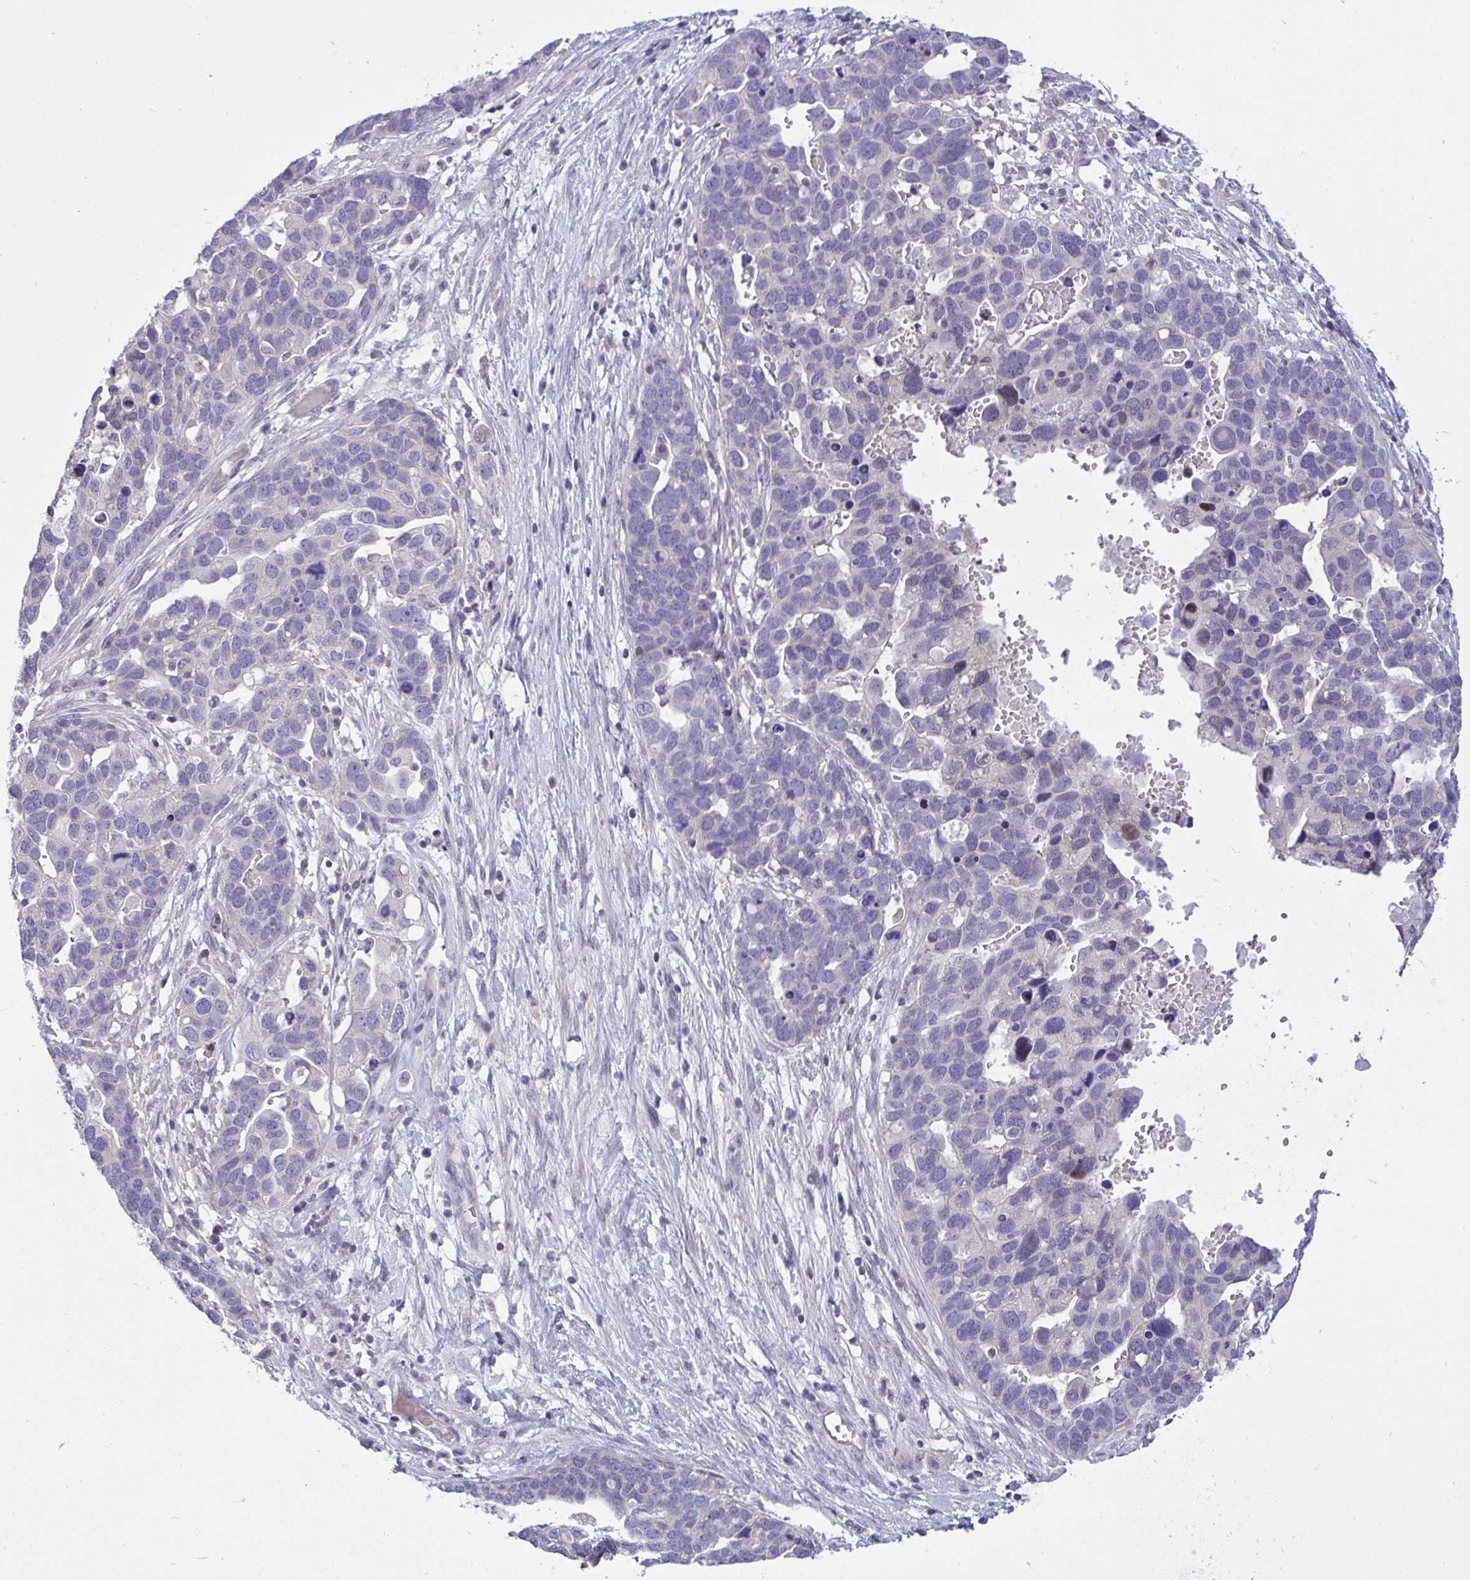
{"staining": {"intensity": "negative", "quantity": "none", "location": "none"}, "tissue": "ovarian cancer", "cell_type": "Tumor cells", "image_type": "cancer", "snomed": [{"axis": "morphology", "description": "Cystadenocarcinoma, serous, NOS"}, {"axis": "topography", "description": "Ovary"}], "caption": "An image of serous cystadenocarcinoma (ovarian) stained for a protein shows no brown staining in tumor cells.", "gene": "WDR97", "patient": {"sex": "female", "age": 54}}